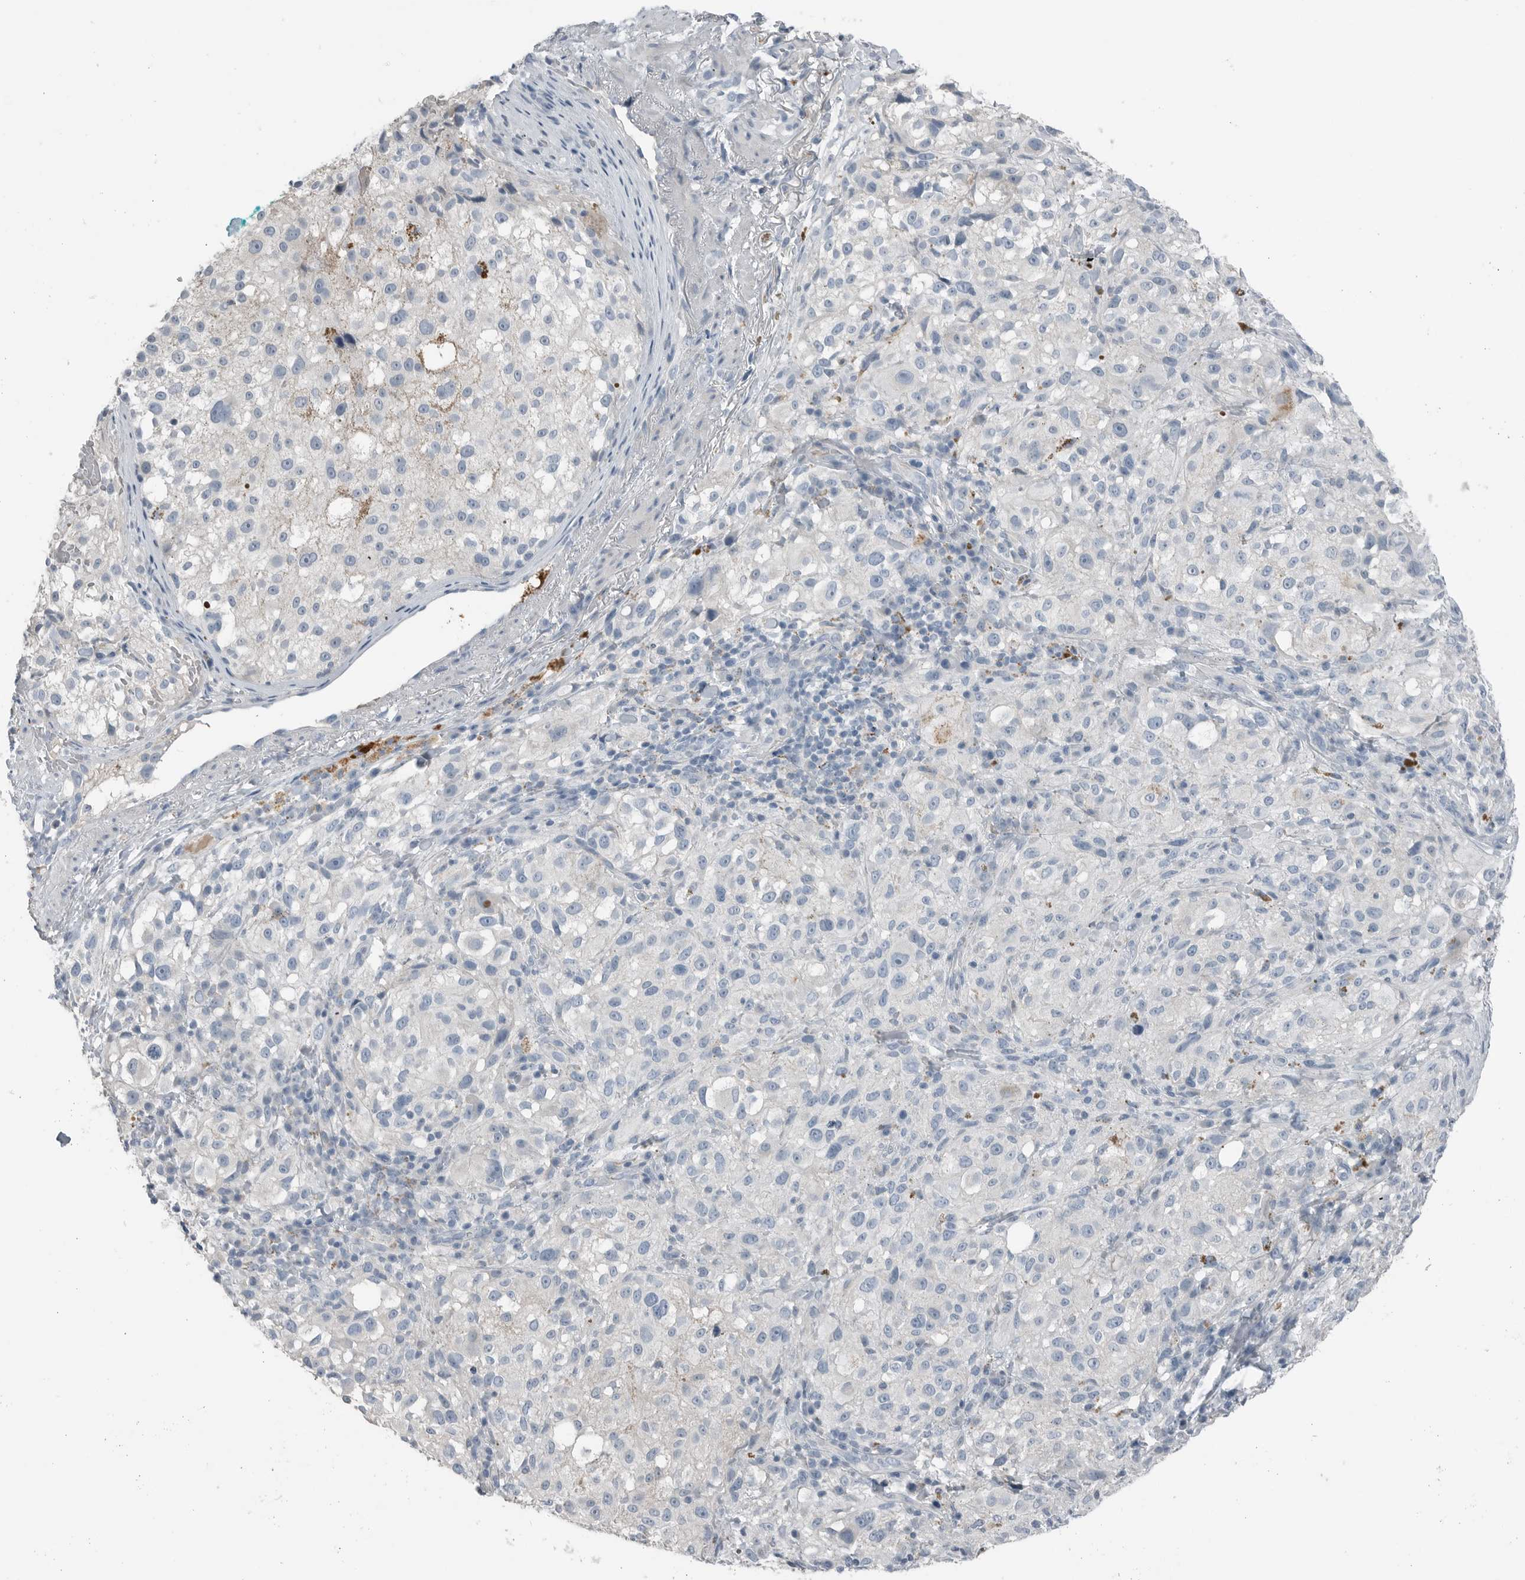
{"staining": {"intensity": "negative", "quantity": "none", "location": "none"}, "tissue": "melanoma", "cell_type": "Tumor cells", "image_type": "cancer", "snomed": [{"axis": "morphology", "description": "Necrosis, NOS"}, {"axis": "morphology", "description": "Malignant melanoma, NOS"}, {"axis": "topography", "description": "Skin"}], "caption": "The immunohistochemistry (IHC) micrograph has no significant positivity in tumor cells of malignant melanoma tissue.", "gene": "SERPINB7", "patient": {"sex": "female", "age": 87}}